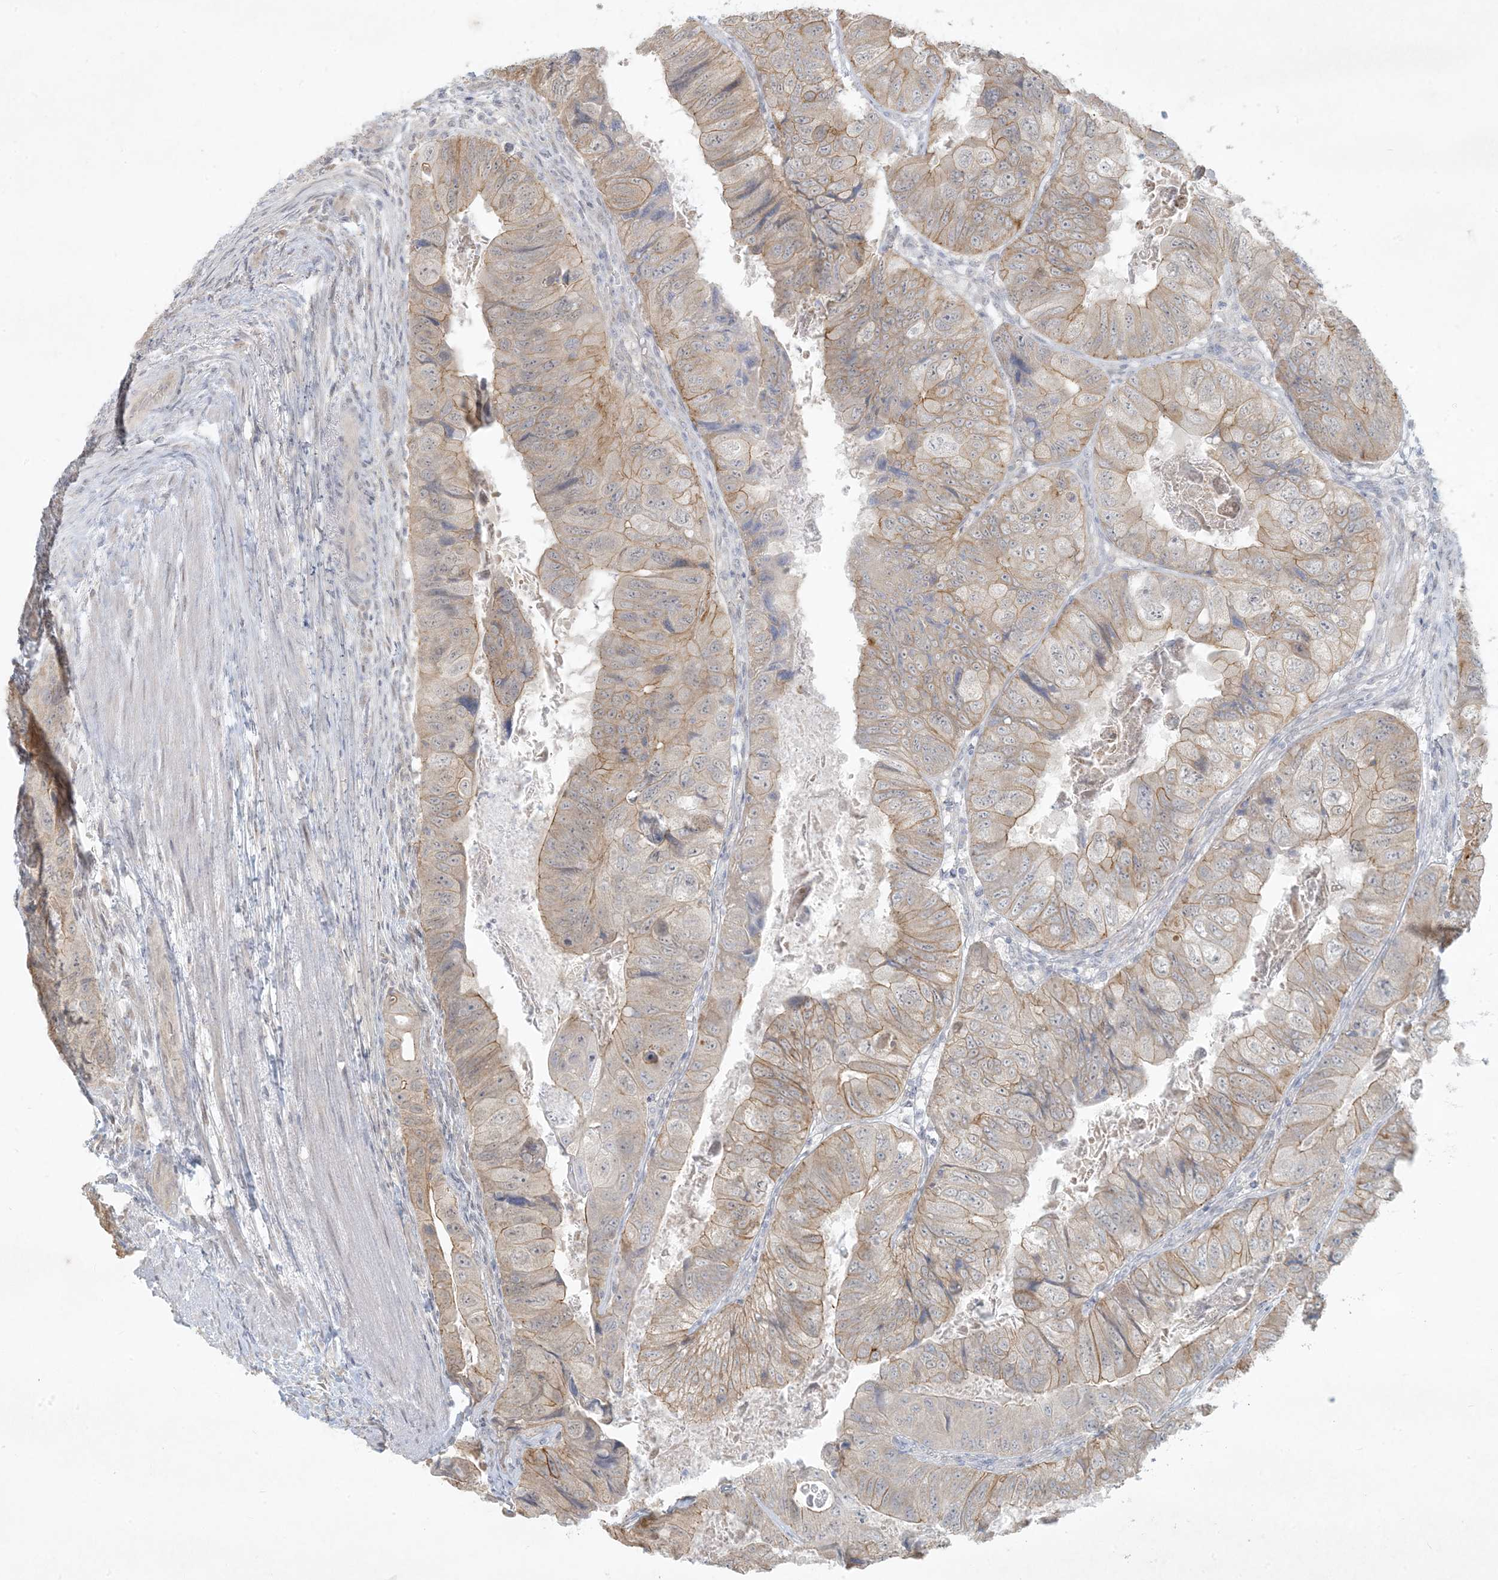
{"staining": {"intensity": "moderate", "quantity": "25%-75%", "location": "cytoplasmic/membranous"}, "tissue": "colorectal cancer", "cell_type": "Tumor cells", "image_type": "cancer", "snomed": [{"axis": "morphology", "description": "Adenocarcinoma, NOS"}, {"axis": "topography", "description": "Rectum"}], "caption": "Colorectal cancer tissue reveals moderate cytoplasmic/membranous expression in about 25%-75% of tumor cells, visualized by immunohistochemistry.", "gene": "BCORL1", "patient": {"sex": "male", "age": 63}}